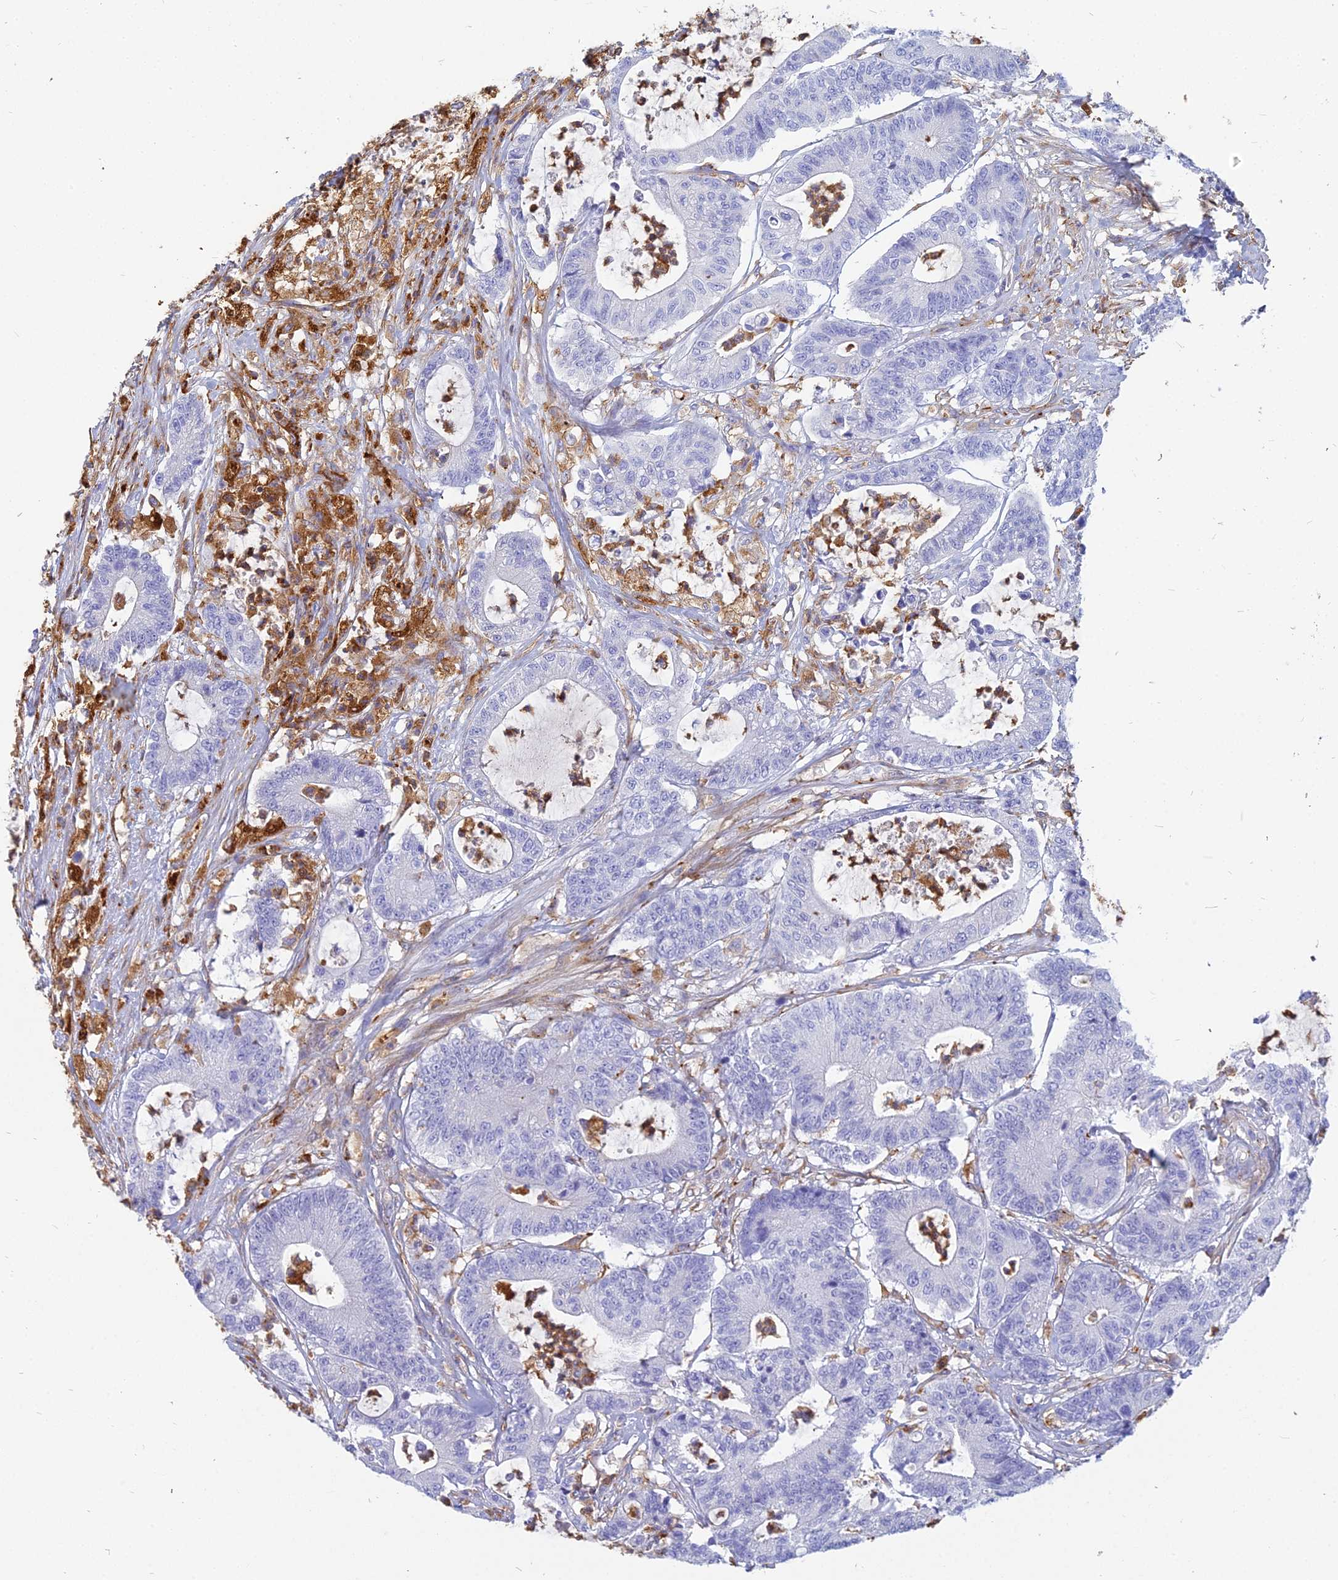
{"staining": {"intensity": "negative", "quantity": "none", "location": "none"}, "tissue": "colorectal cancer", "cell_type": "Tumor cells", "image_type": "cancer", "snomed": [{"axis": "morphology", "description": "Adenocarcinoma, NOS"}, {"axis": "topography", "description": "Colon"}], "caption": "Histopathology image shows no significant protein staining in tumor cells of colorectal cancer (adenocarcinoma).", "gene": "VAT1", "patient": {"sex": "female", "age": 84}}